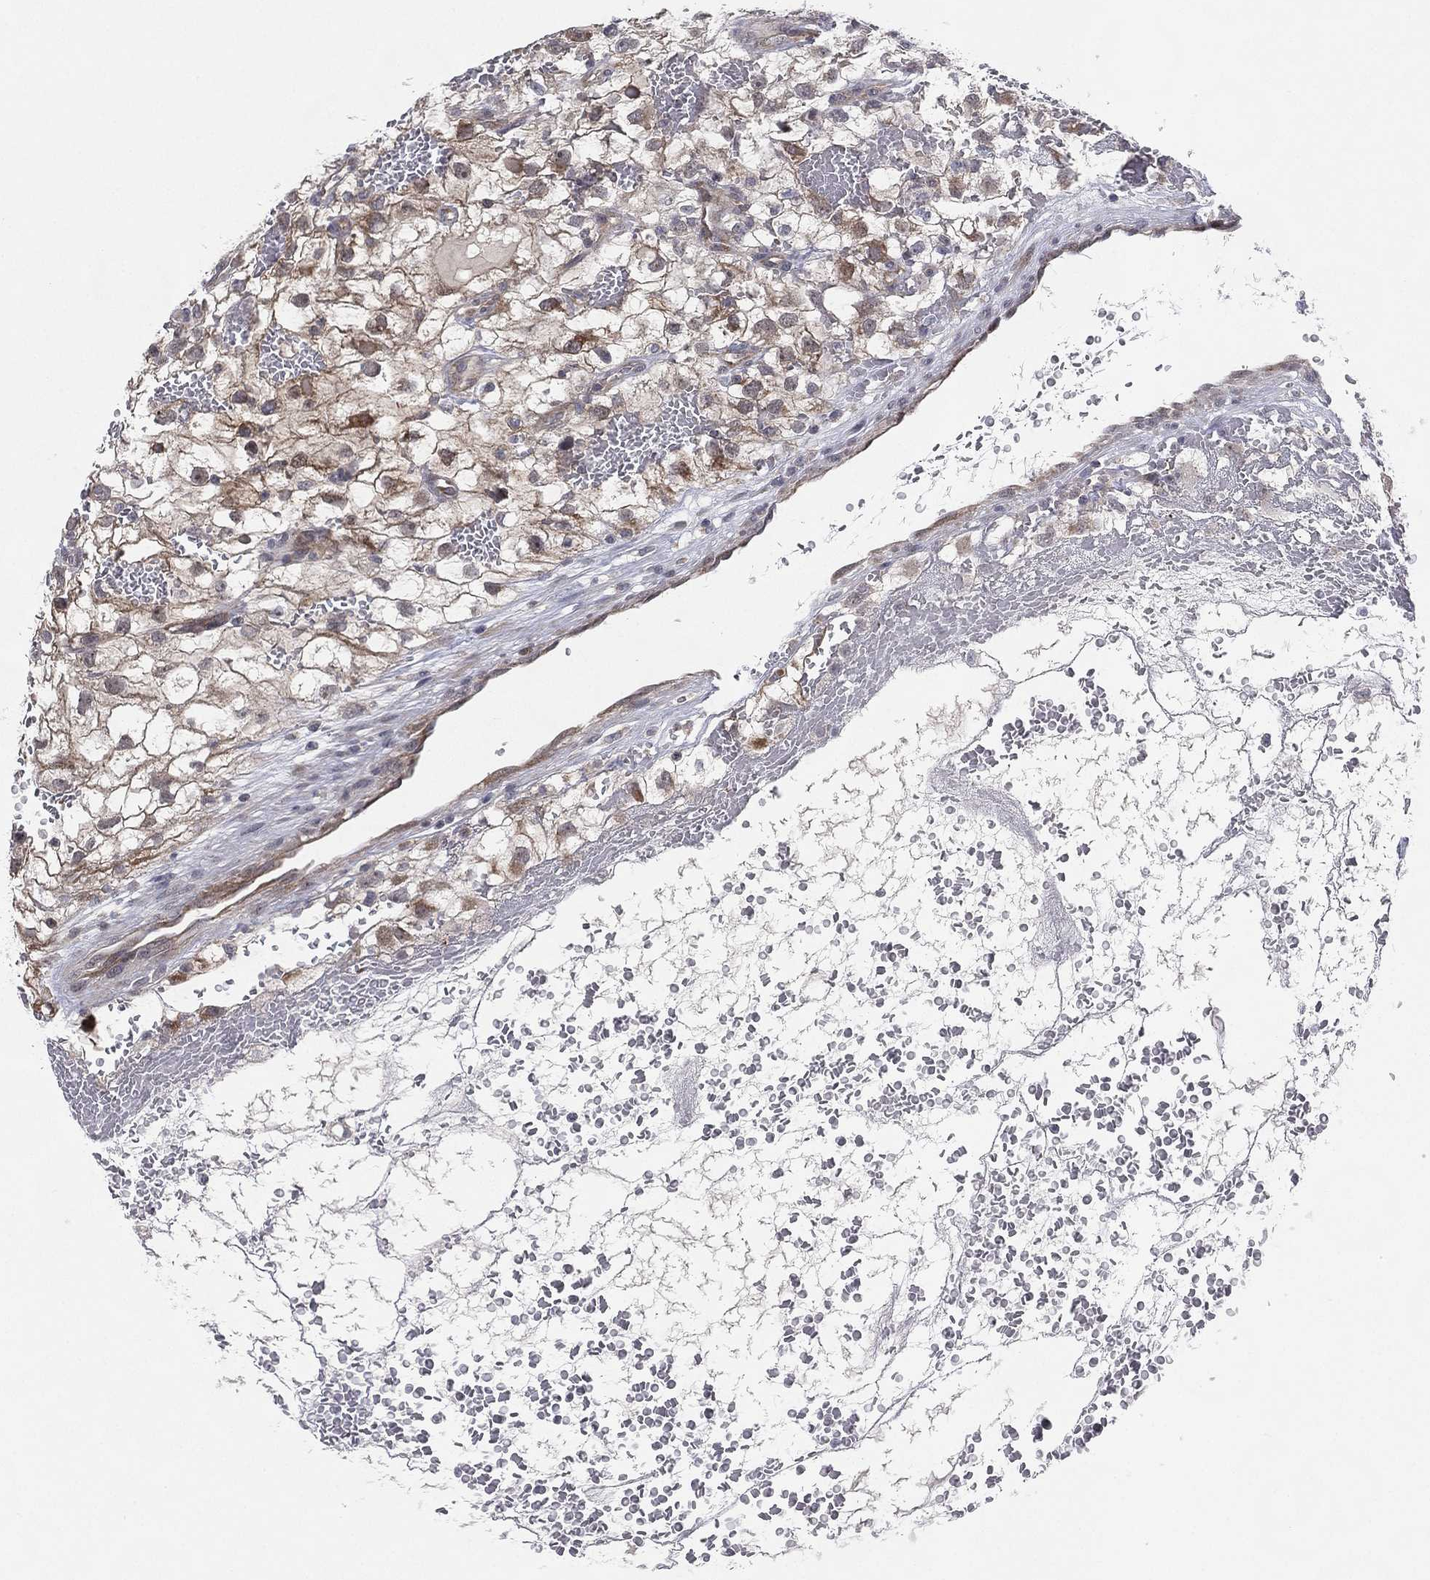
{"staining": {"intensity": "weak", "quantity": ">75%", "location": "cytoplasmic/membranous"}, "tissue": "renal cancer", "cell_type": "Tumor cells", "image_type": "cancer", "snomed": [{"axis": "morphology", "description": "Adenocarcinoma, NOS"}, {"axis": "topography", "description": "Kidney"}], "caption": "A low amount of weak cytoplasmic/membranous positivity is seen in about >75% of tumor cells in renal adenocarcinoma tissue. The protein is shown in brown color, while the nuclei are stained blue.", "gene": "KAT14", "patient": {"sex": "male", "age": 59}}